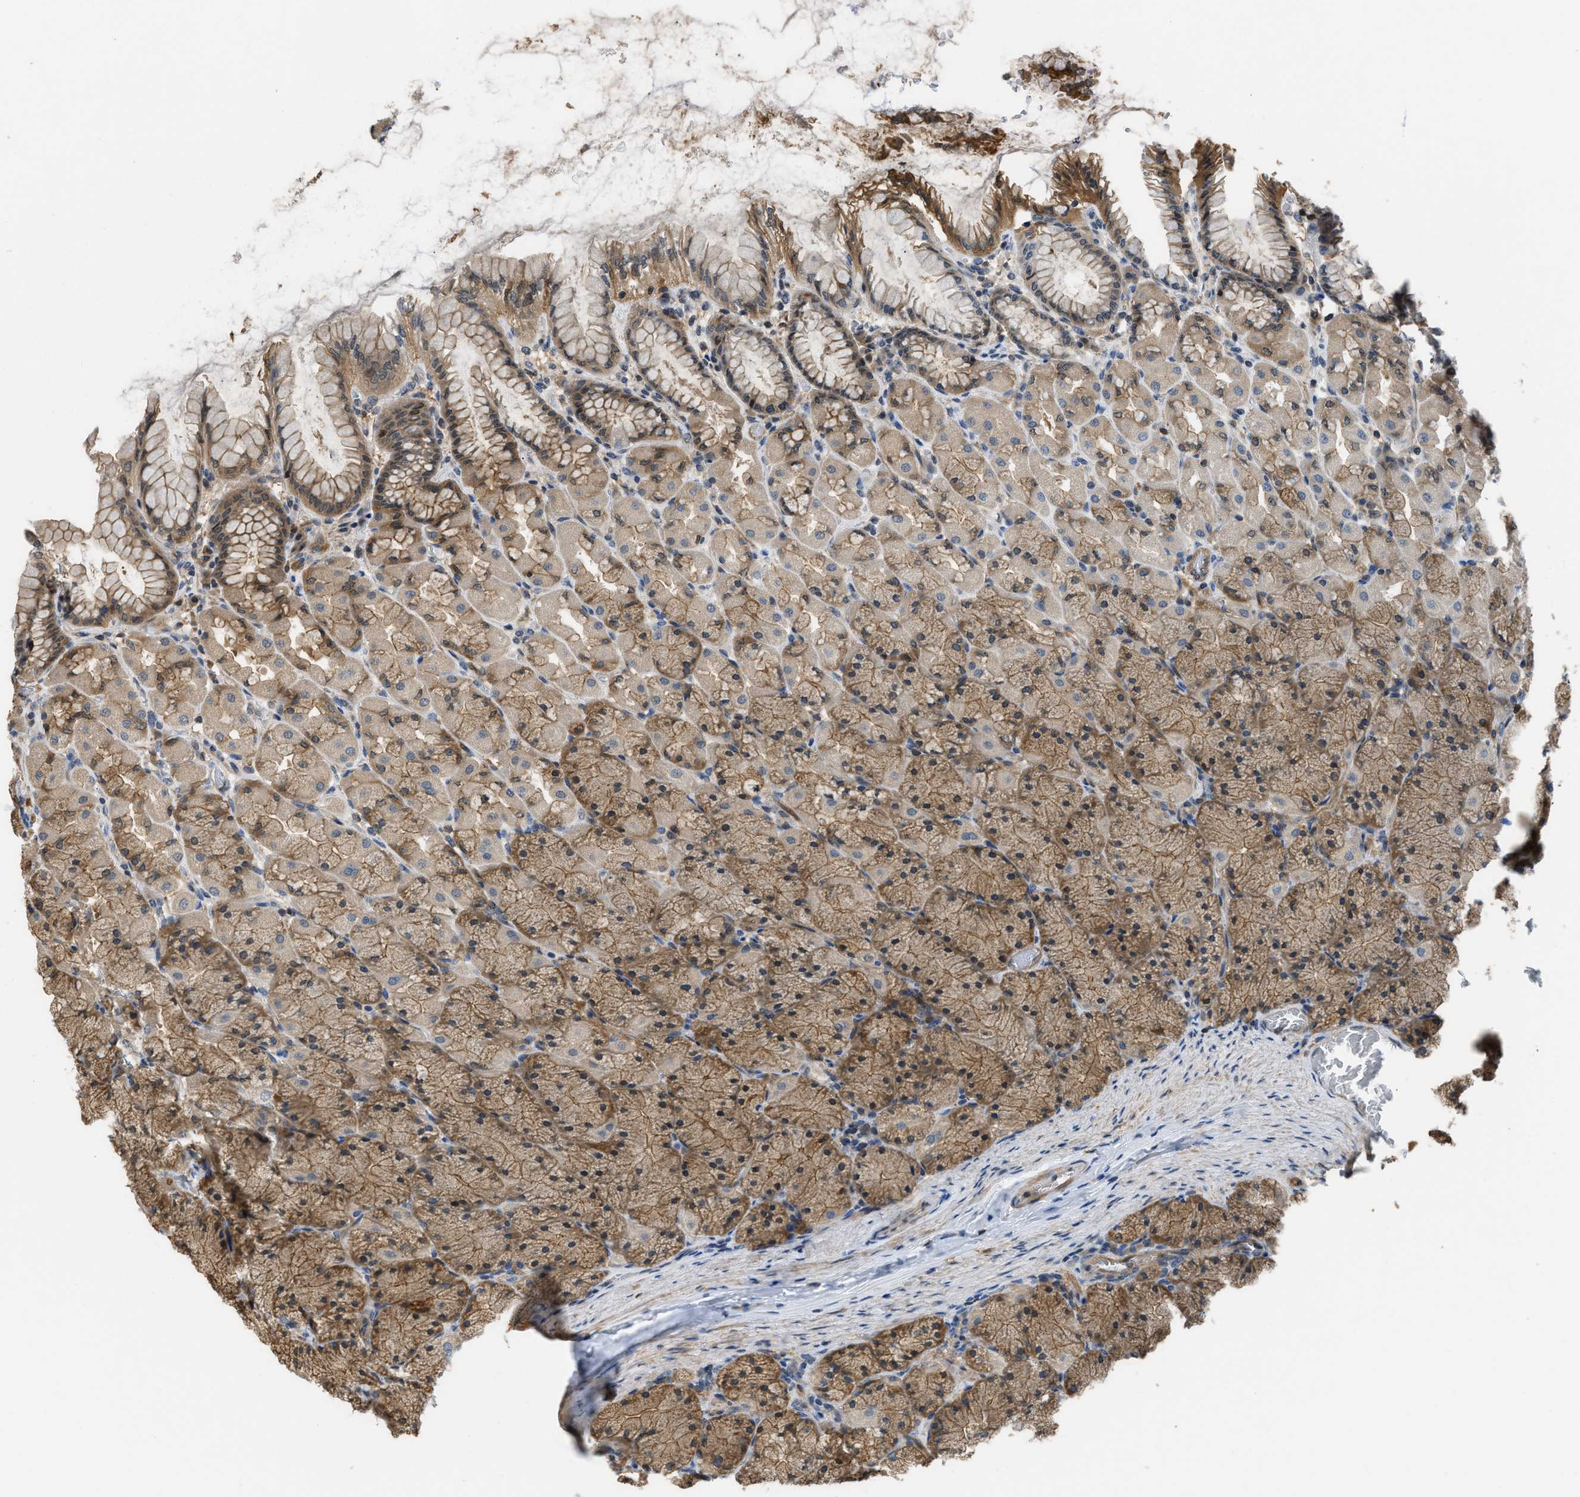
{"staining": {"intensity": "moderate", "quantity": ">75%", "location": "cytoplasmic/membranous"}, "tissue": "stomach", "cell_type": "Glandular cells", "image_type": "normal", "snomed": [{"axis": "morphology", "description": "Normal tissue, NOS"}, {"axis": "topography", "description": "Stomach, upper"}], "caption": "A brown stain shows moderate cytoplasmic/membranous staining of a protein in glandular cells of unremarkable stomach. Nuclei are stained in blue.", "gene": "TES", "patient": {"sex": "female", "age": 56}}